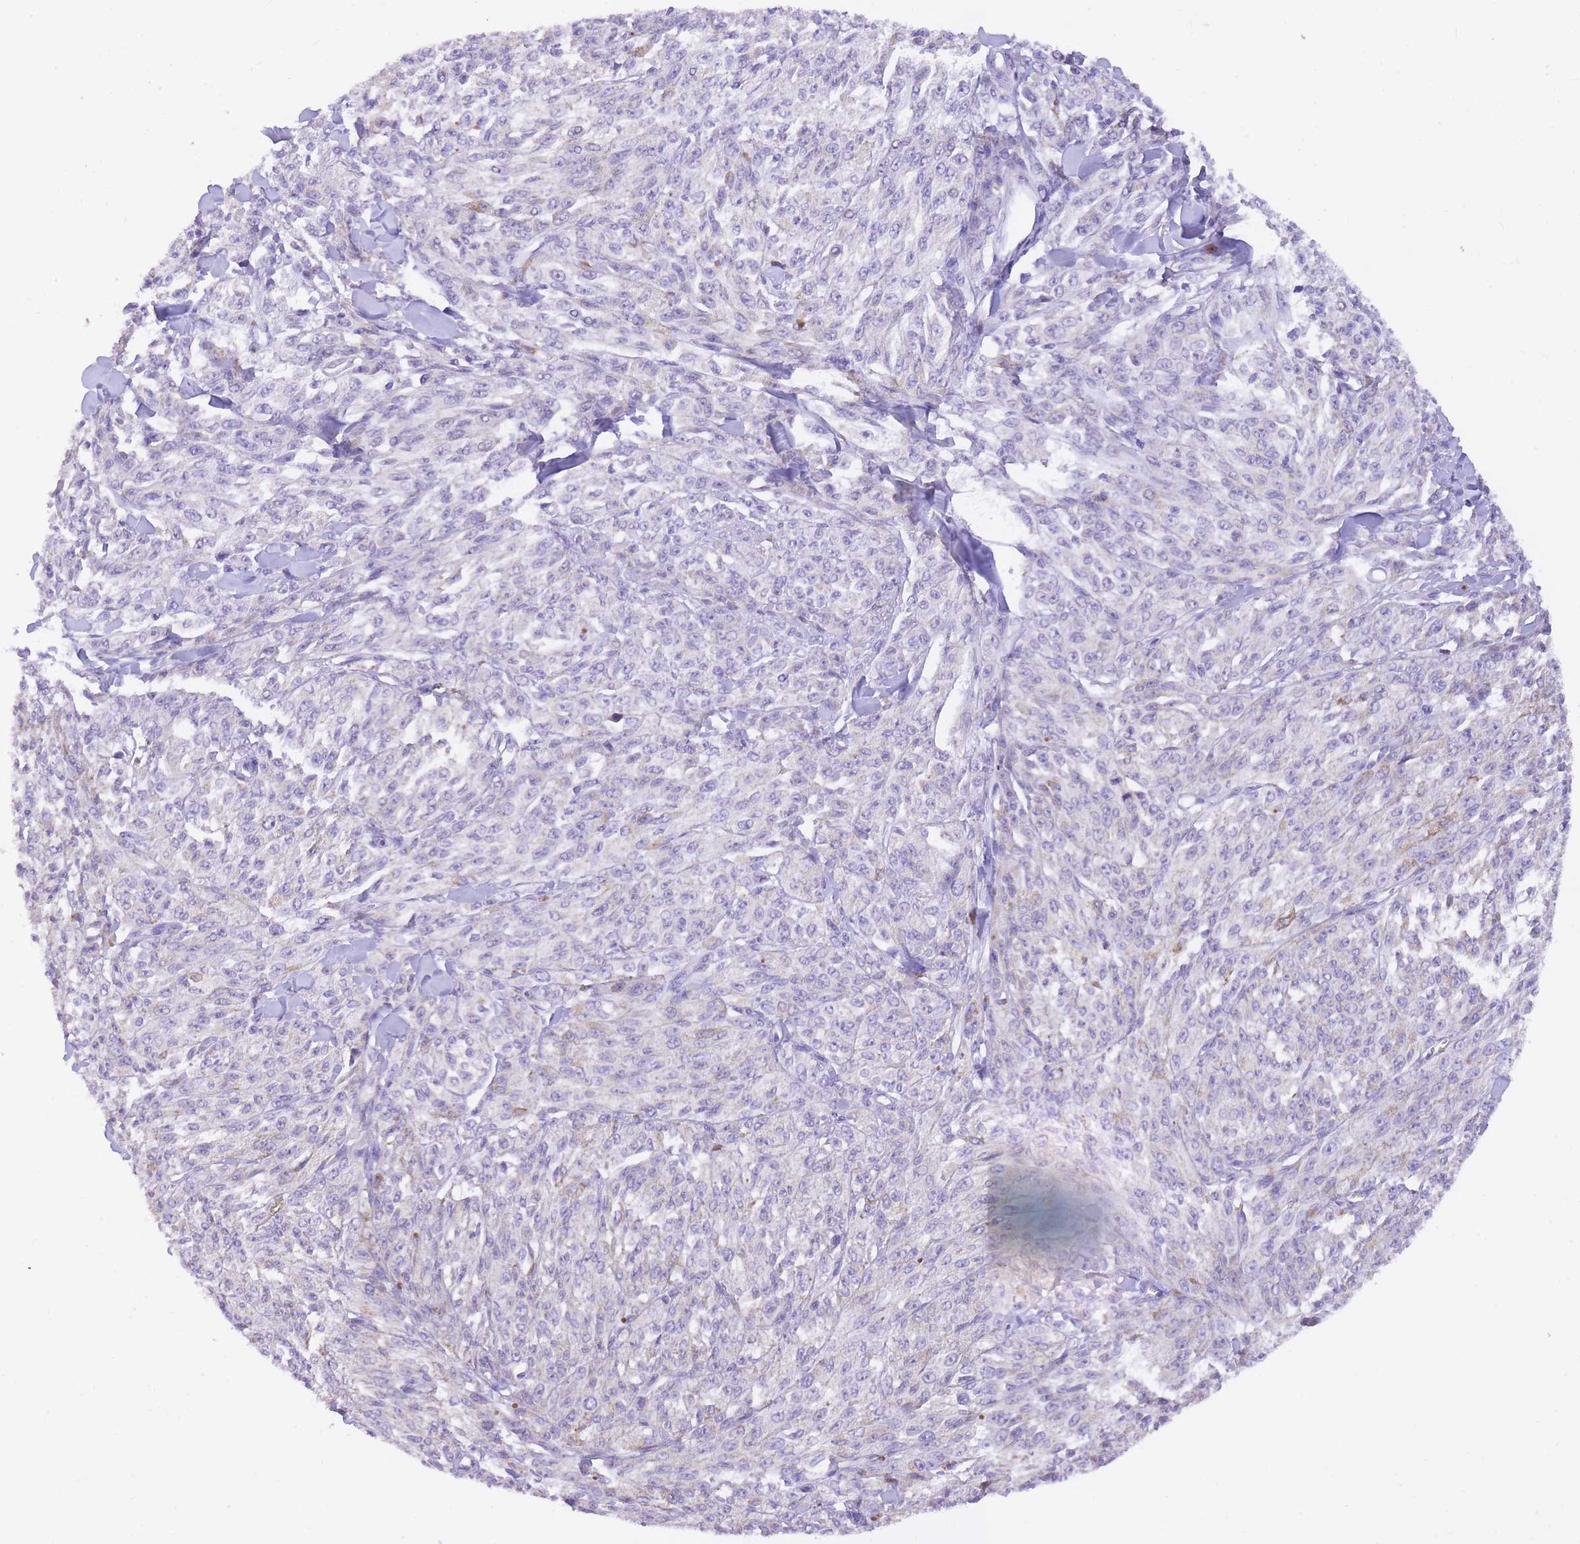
{"staining": {"intensity": "negative", "quantity": "none", "location": "none"}, "tissue": "melanoma", "cell_type": "Tumor cells", "image_type": "cancer", "snomed": [{"axis": "morphology", "description": "Malignant melanoma, NOS"}, {"axis": "topography", "description": "Skin"}], "caption": "Immunohistochemistry (IHC) of melanoma demonstrates no positivity in tumor cells.", "gene": "TOPAZ1", "patient": {"sex": "female", "age": 52}}